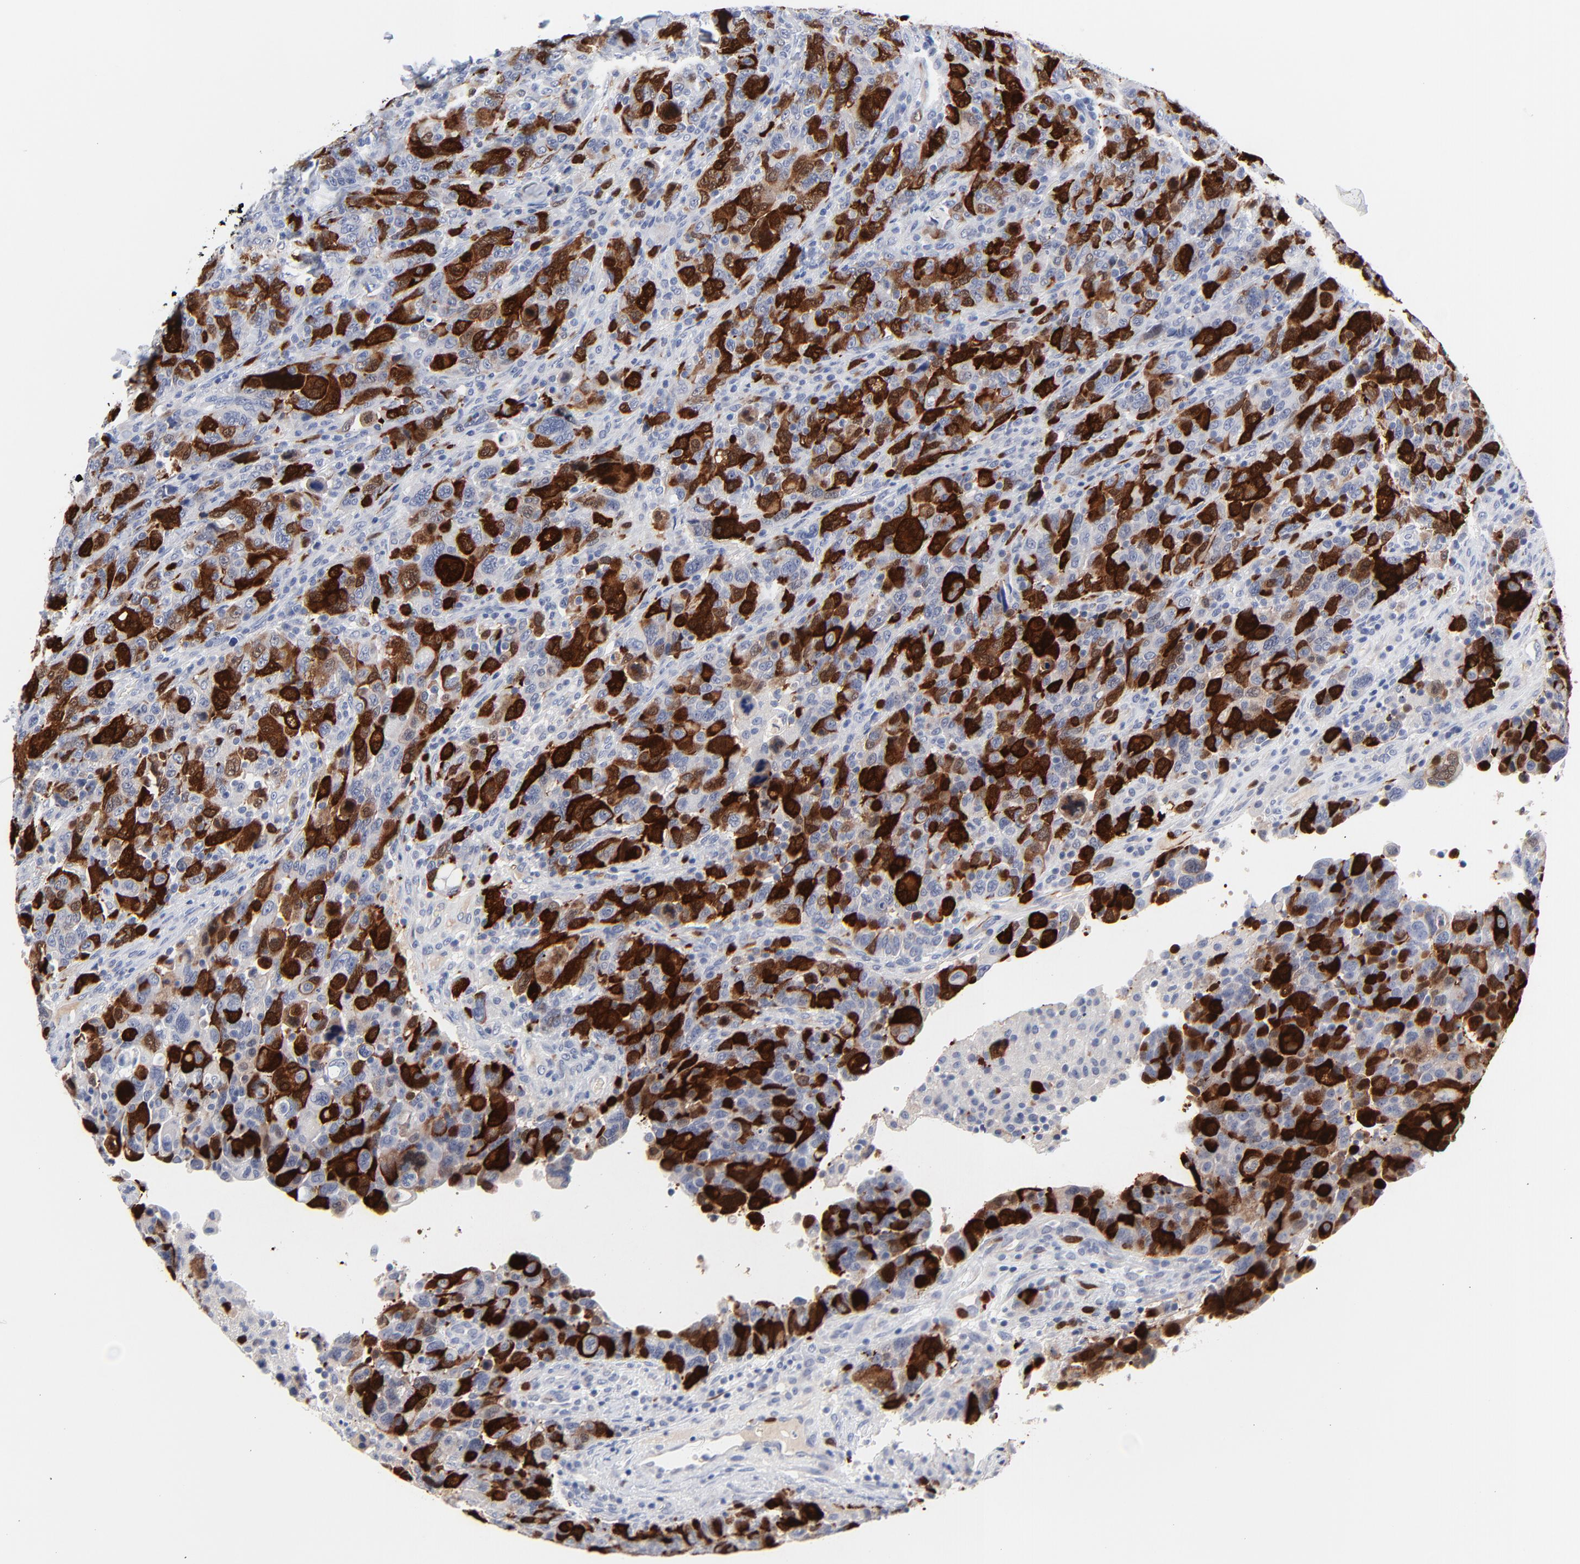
{"staining": {"intensity": "strong", "quantity": ">75%", "location": "cytoplasmic/membranous,nuclear"}, "tissue": "breast cancer", "cell_type": "Tumor cells", "image_type": "cancer", "snomed": [{"axis": "morphology", "description": "Duct carcinoma"}, {"axis": "topography", "description": "Breast"}], "caption": "IHC micrograph of breast invasive ductal carcinoma stained for a protein (brown), which exhibits high levels of strong cytoplasmic/membranous and nuclear positivity in about >75% of tumor cells.", "gene": "CDK1", "patient": {"sex": "female", "age": 37}}